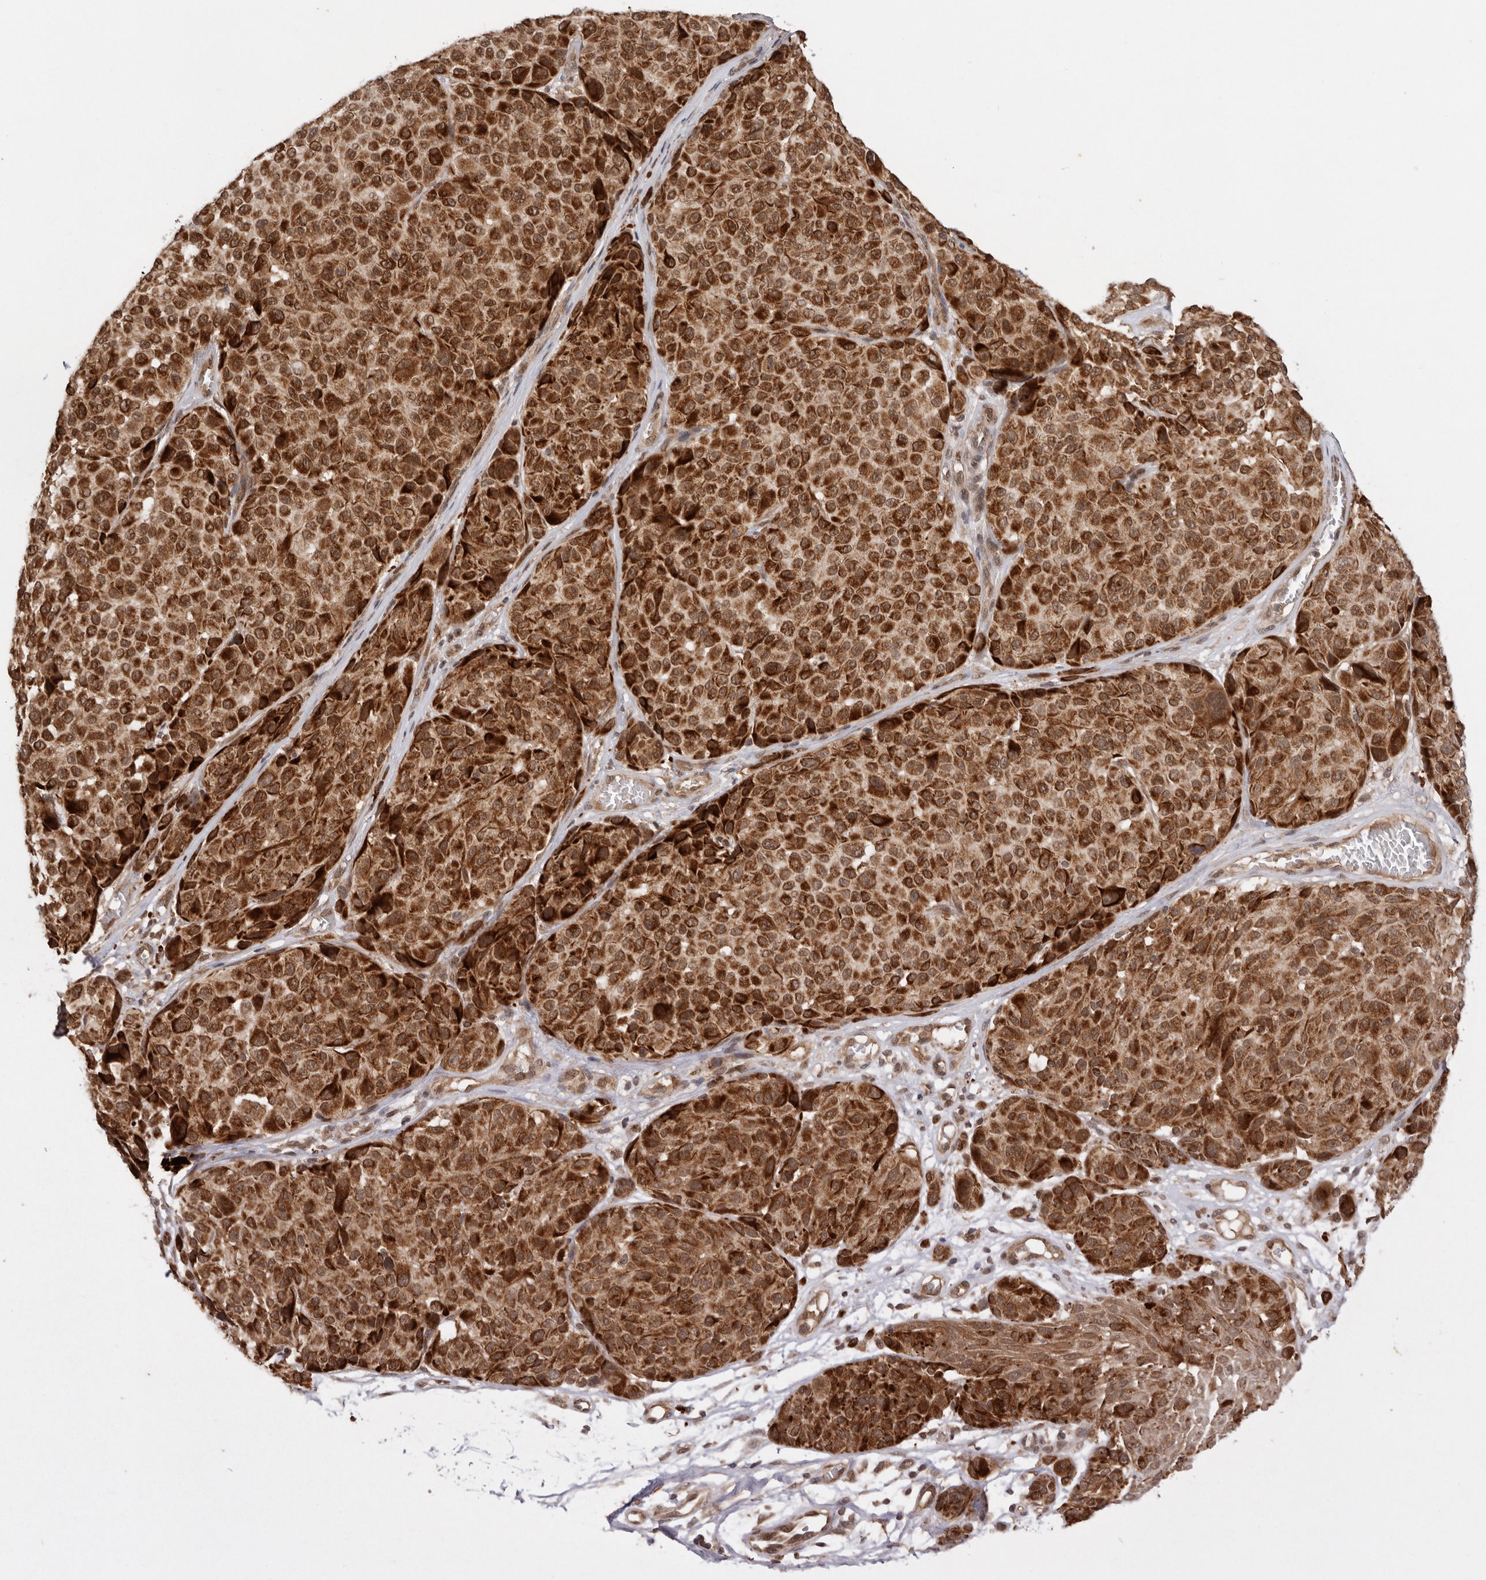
{"staining": {"intensity": "strong", "quantity": ">75%", "location": "cytoplasmic/membranous,nuclear"}, "tissue": "melanoma", "cell_type": "Tumor cells", "image_type": "cancer", "snomed": [{"axis": "morphology", "description": "Malignant melanoma, NOS"}, {"axis": "topography", "description": "Skin"}], "caption": "Human melanoma stained for a protein (brown) reveals strong cytoplasmic/membranous and nuclear positive staining in approximately >75% of tumor cells.", "gene": "TARS2", "patient": {"sex": "male", "age": 83}}